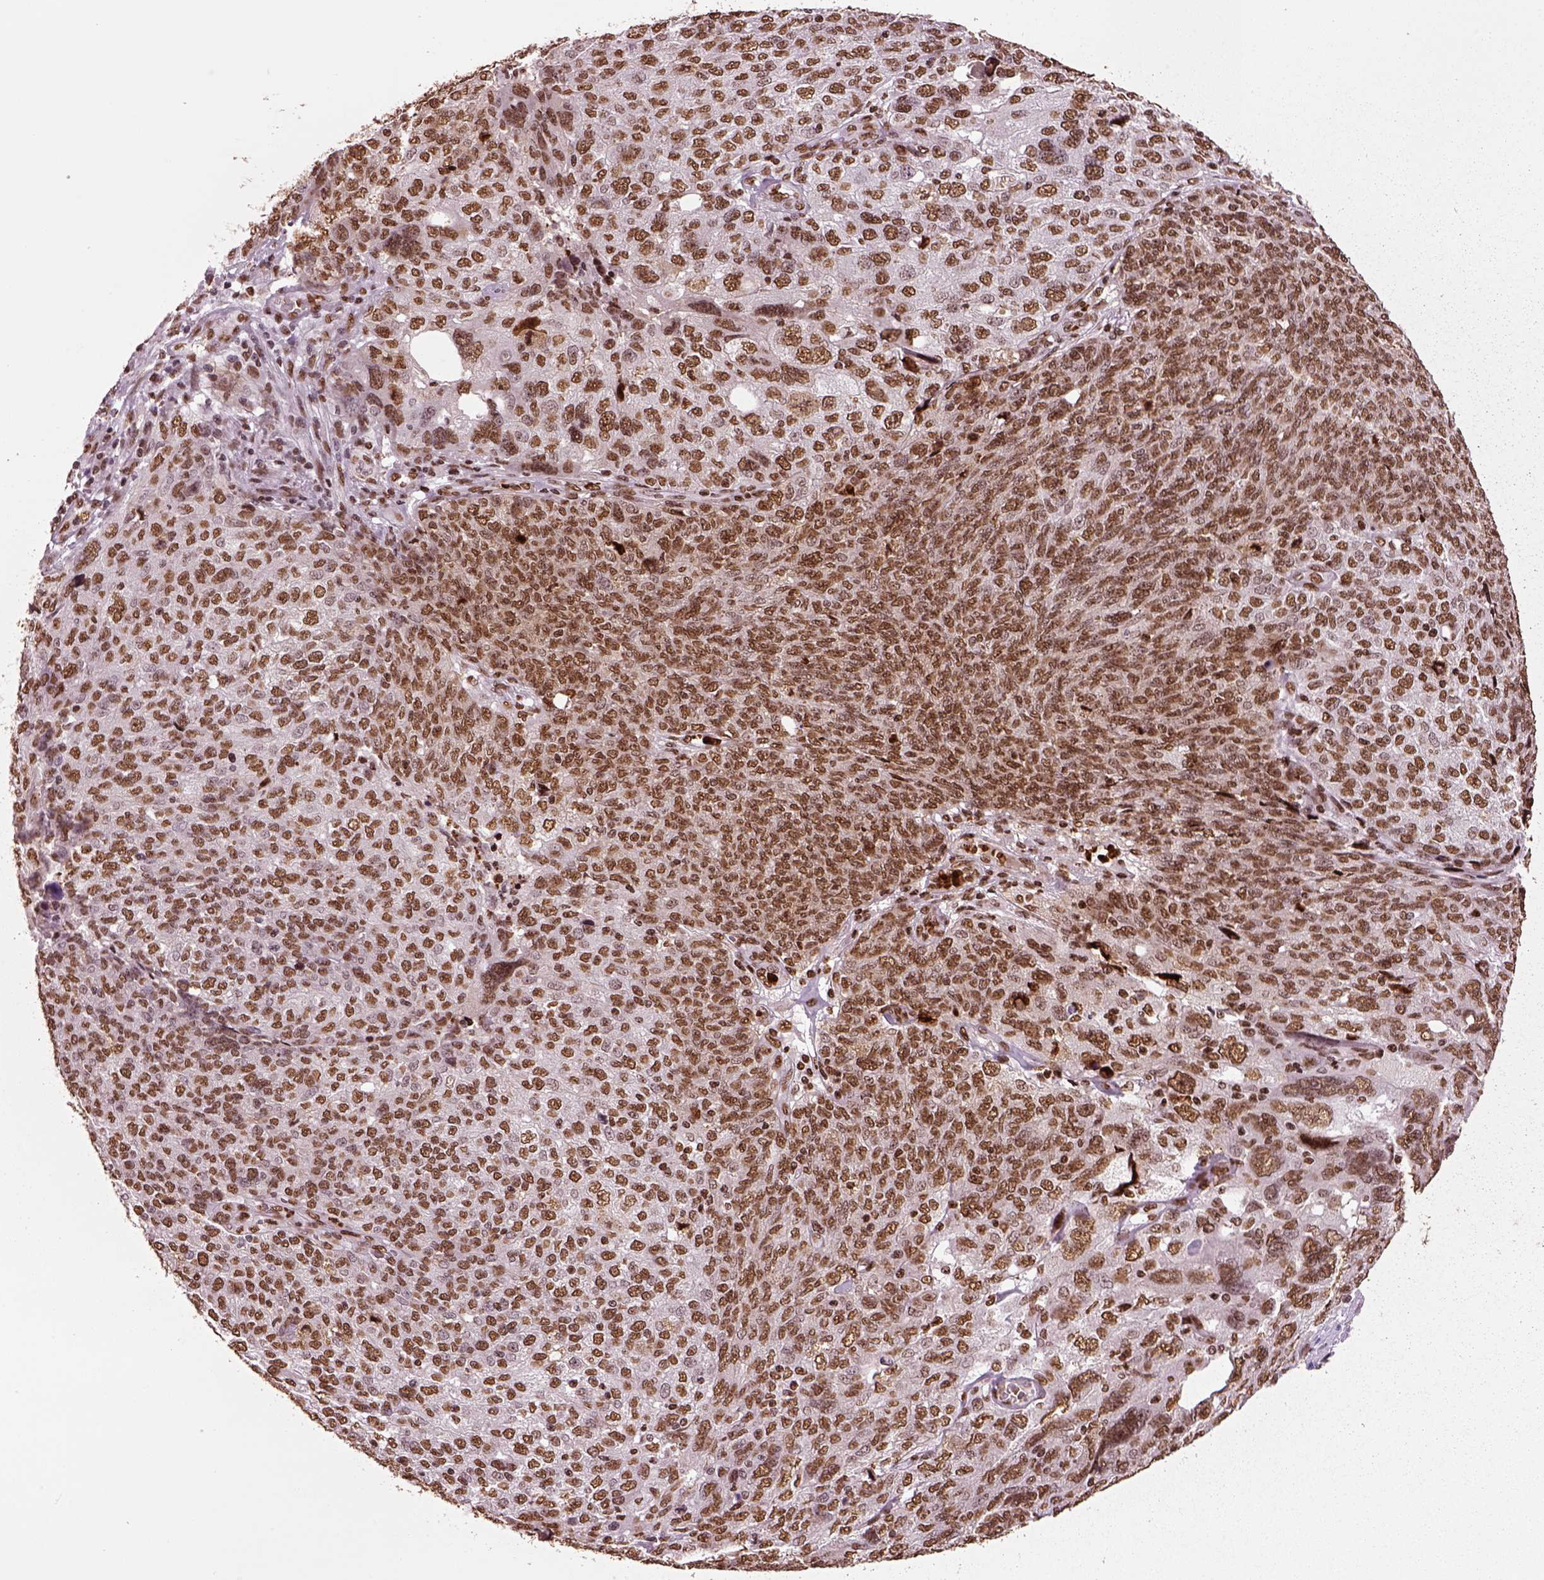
{"staining": {"intensity": "moderate", "quantity": ">75%", "location": "nuclear"}, "tissue": "ovarian cancer", "cell_type": "Tumor cells", "image_type": "cancer", "snomed": [{"axis": "morphology", "description": "Carcinoma, endometroid"}, {"axis": "topography", "description": "Ovary"}], "caption": "Protein expression analysis of endometroid carcinoma (ovarian) reveals moderate nuclear positivity in about >75% of tumor cells. (Brightfield microscopy of DAB IHC at high magnification).", "gene": "DDX3X", "patient": {"sex": "female", "age": 58}}